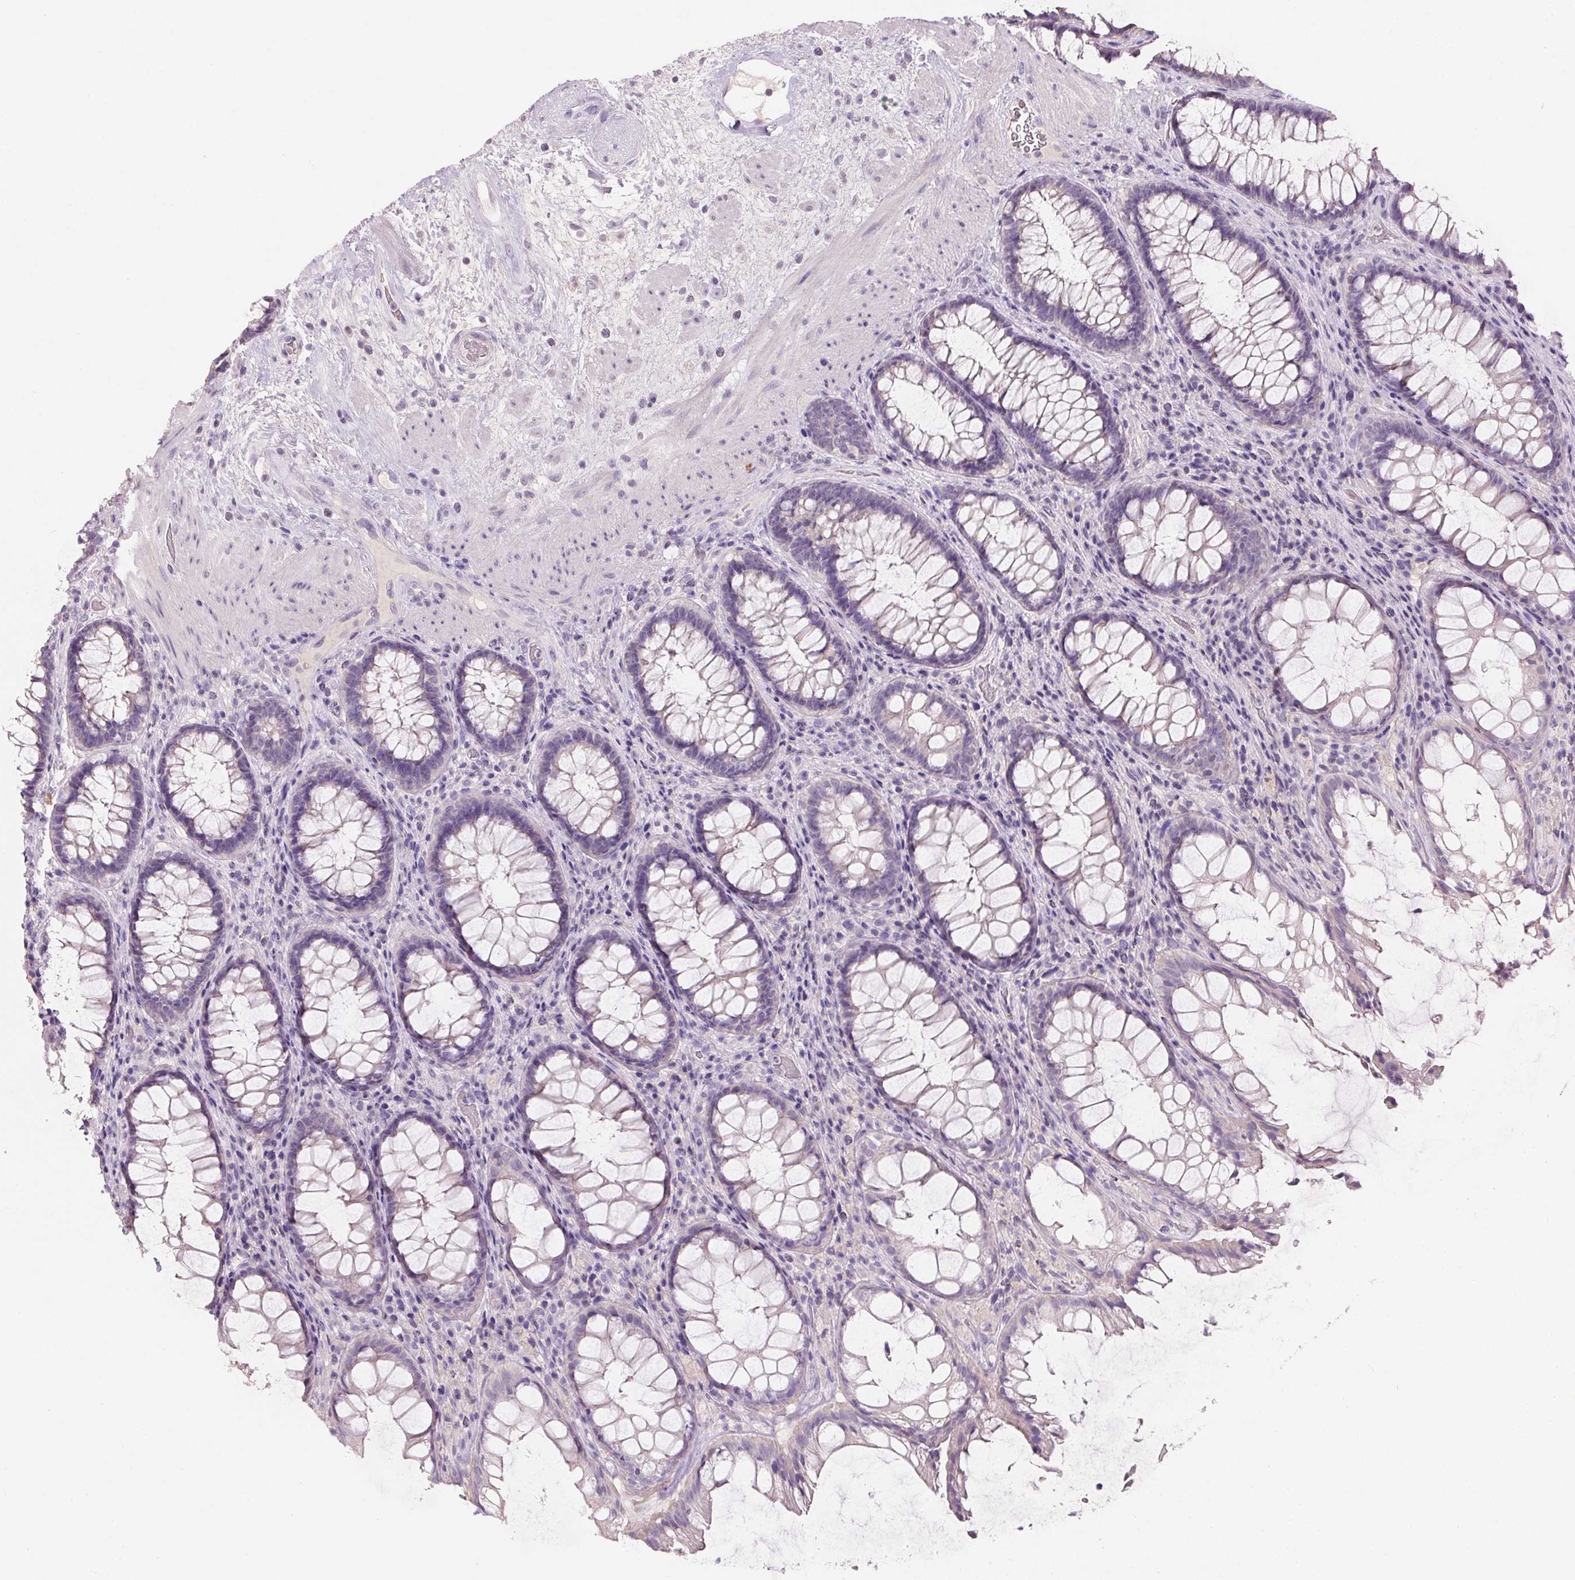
{"staining": {"intensity": "negative", "quantity": "none", "location": "none"}, "tissue": "rectum", "cell_type": "Glandular cells", "image_type": "normal", "snomed": [{"axis": "morphology", "description": "Normal tissue, NOS"}, {"axis": "topography", "description": "Rectum"}], "caption": "A histopathology image of human rectum is negative for staining in glandular cells.", "gene": "HSD17B1", "patient": {"sex": "male", "age": 72}}